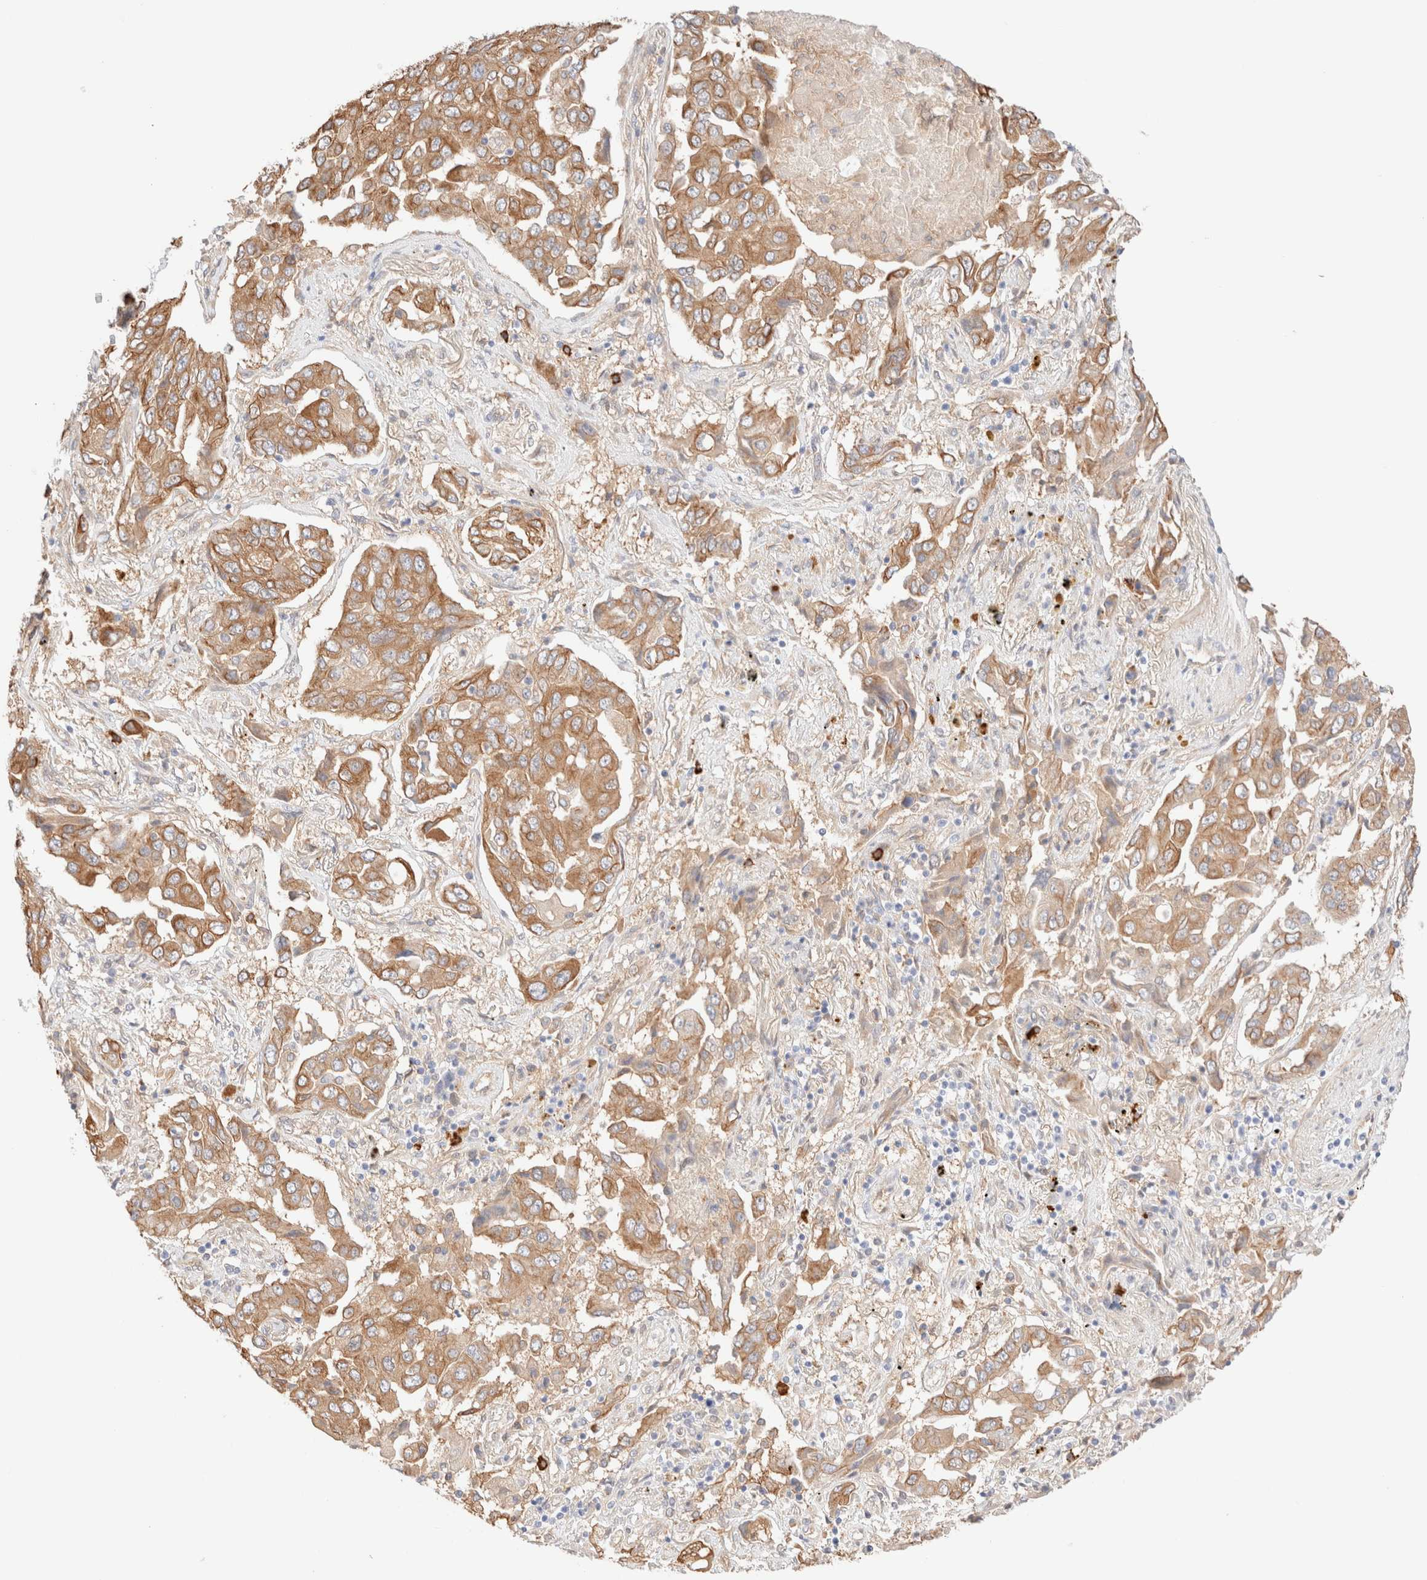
{"staining": {"intensity": "moderate", "quantity": ">75%", "location": "cytoplasmic/membranous"}, "tissue": "lung cancer", "cell_type": "Tumor cells", "image_type": "cancer", "snomed": [{"axis": "morphology", "description": "Adenocarcinoma, NOS"}, {"axis": "topography", "description": "Lung"}], "caption": "Approximately >75% of tumor cells in adenocarcinoma (lung) reveal moderate cytoplasmic/membranous protein expression as visualized by brown immunohistochemical staining.", "gene": "NIBAN2", "patient": {"sex": "female", "age": 65}}